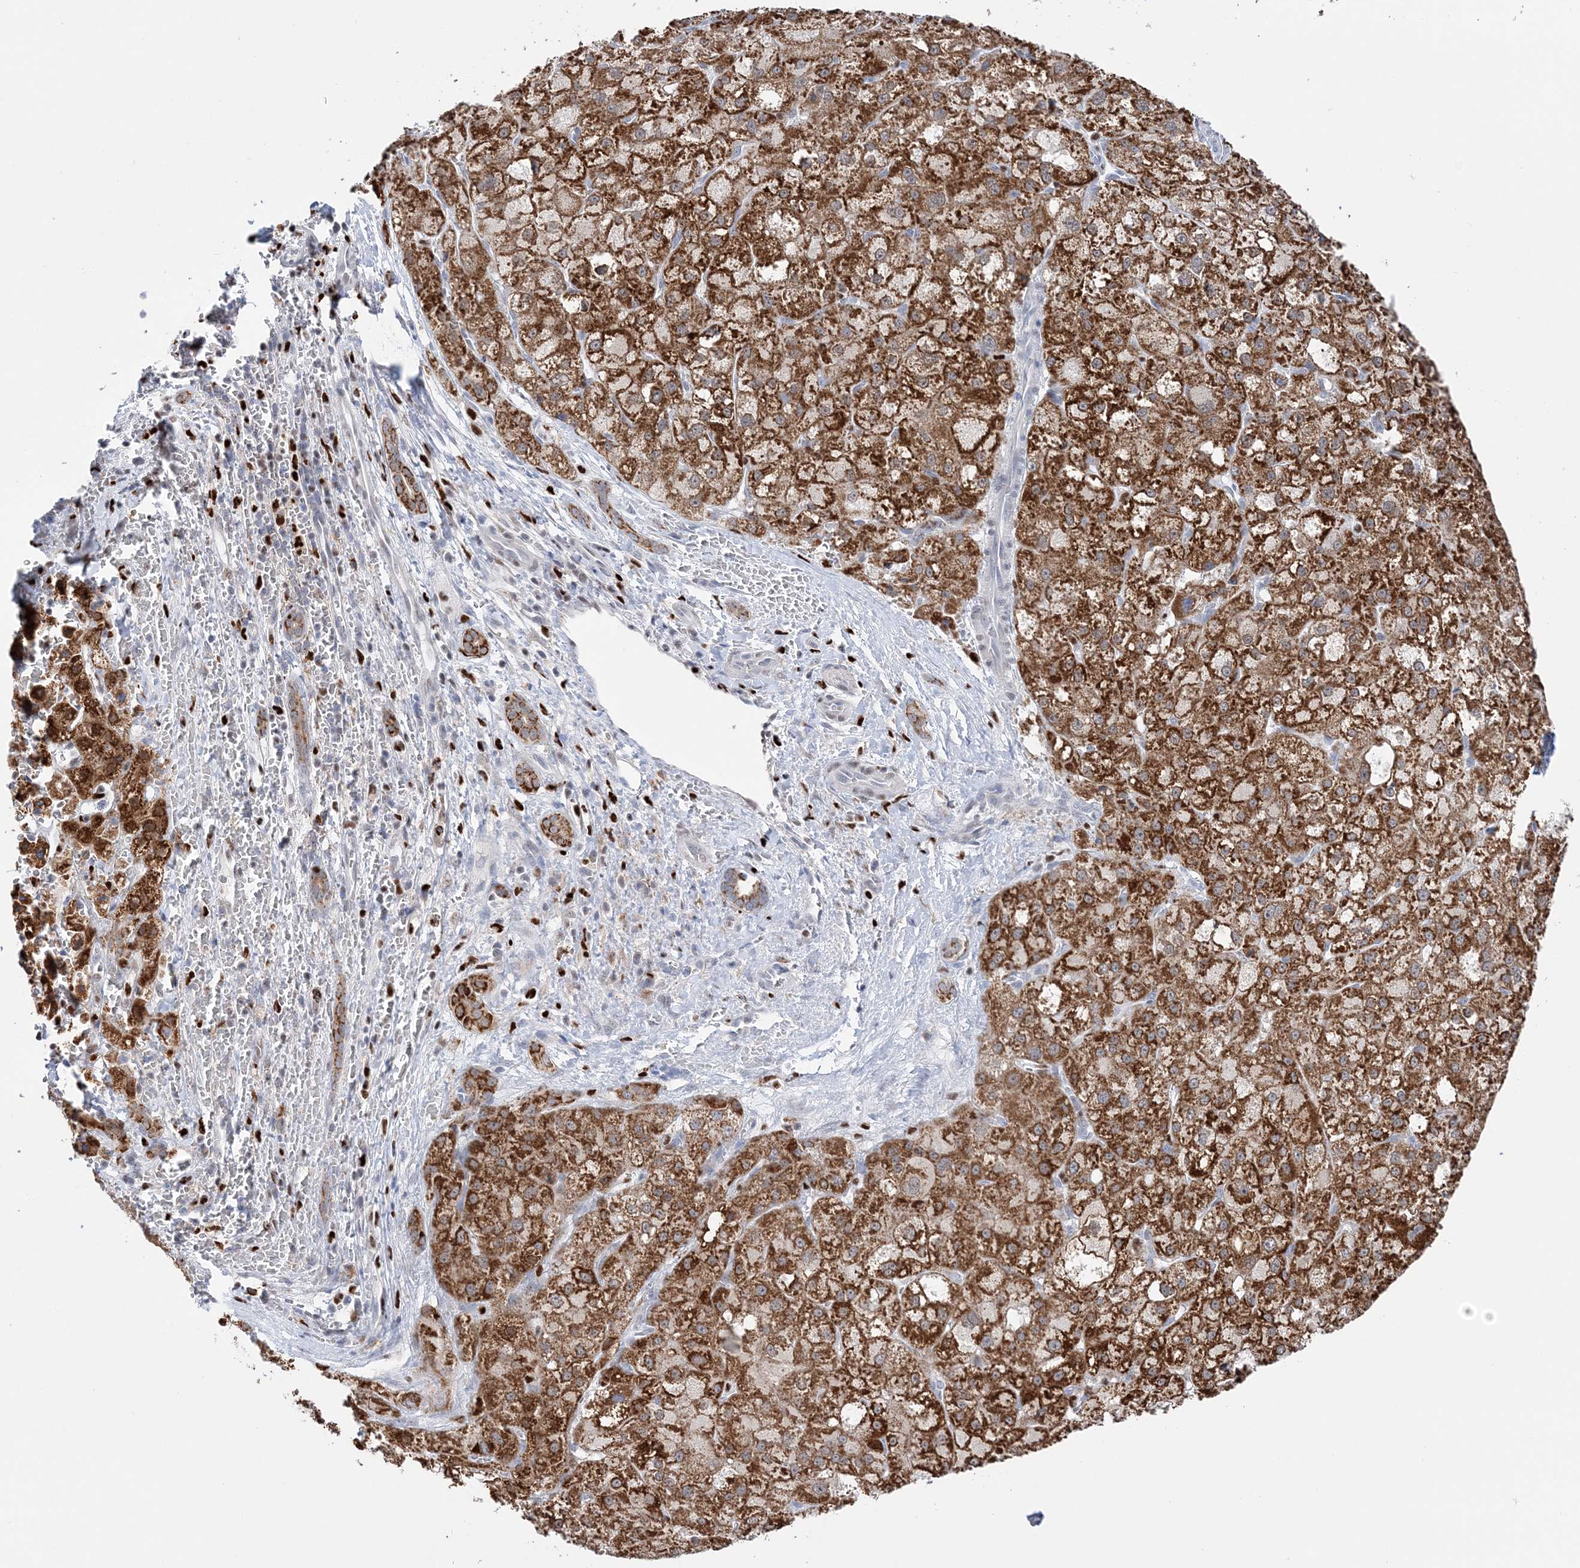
{"staining": {"intensity": "strong", "quantity": ">75%", "location": "cytoplasmic/membranous"}, "tissue": "liver cancer", "cell_type": "Tumor cells", "image_type": "cancer", "snomed": [{"axis": "morphology", "description": "Carcinoma, Hepatocellular, NOS"}, {"axis": "topography", "description": "Liver"}], "caption": "Liver cancer stained with DAB (3,3'-diaminobenzidine) immunohistochemistry (IHC) reveals high levels of strong cytoplasmic/membranous positivity in about >75% of tumor cells.", "gene": "NIT2", "patient": {"sex": "male", "age": 57}}